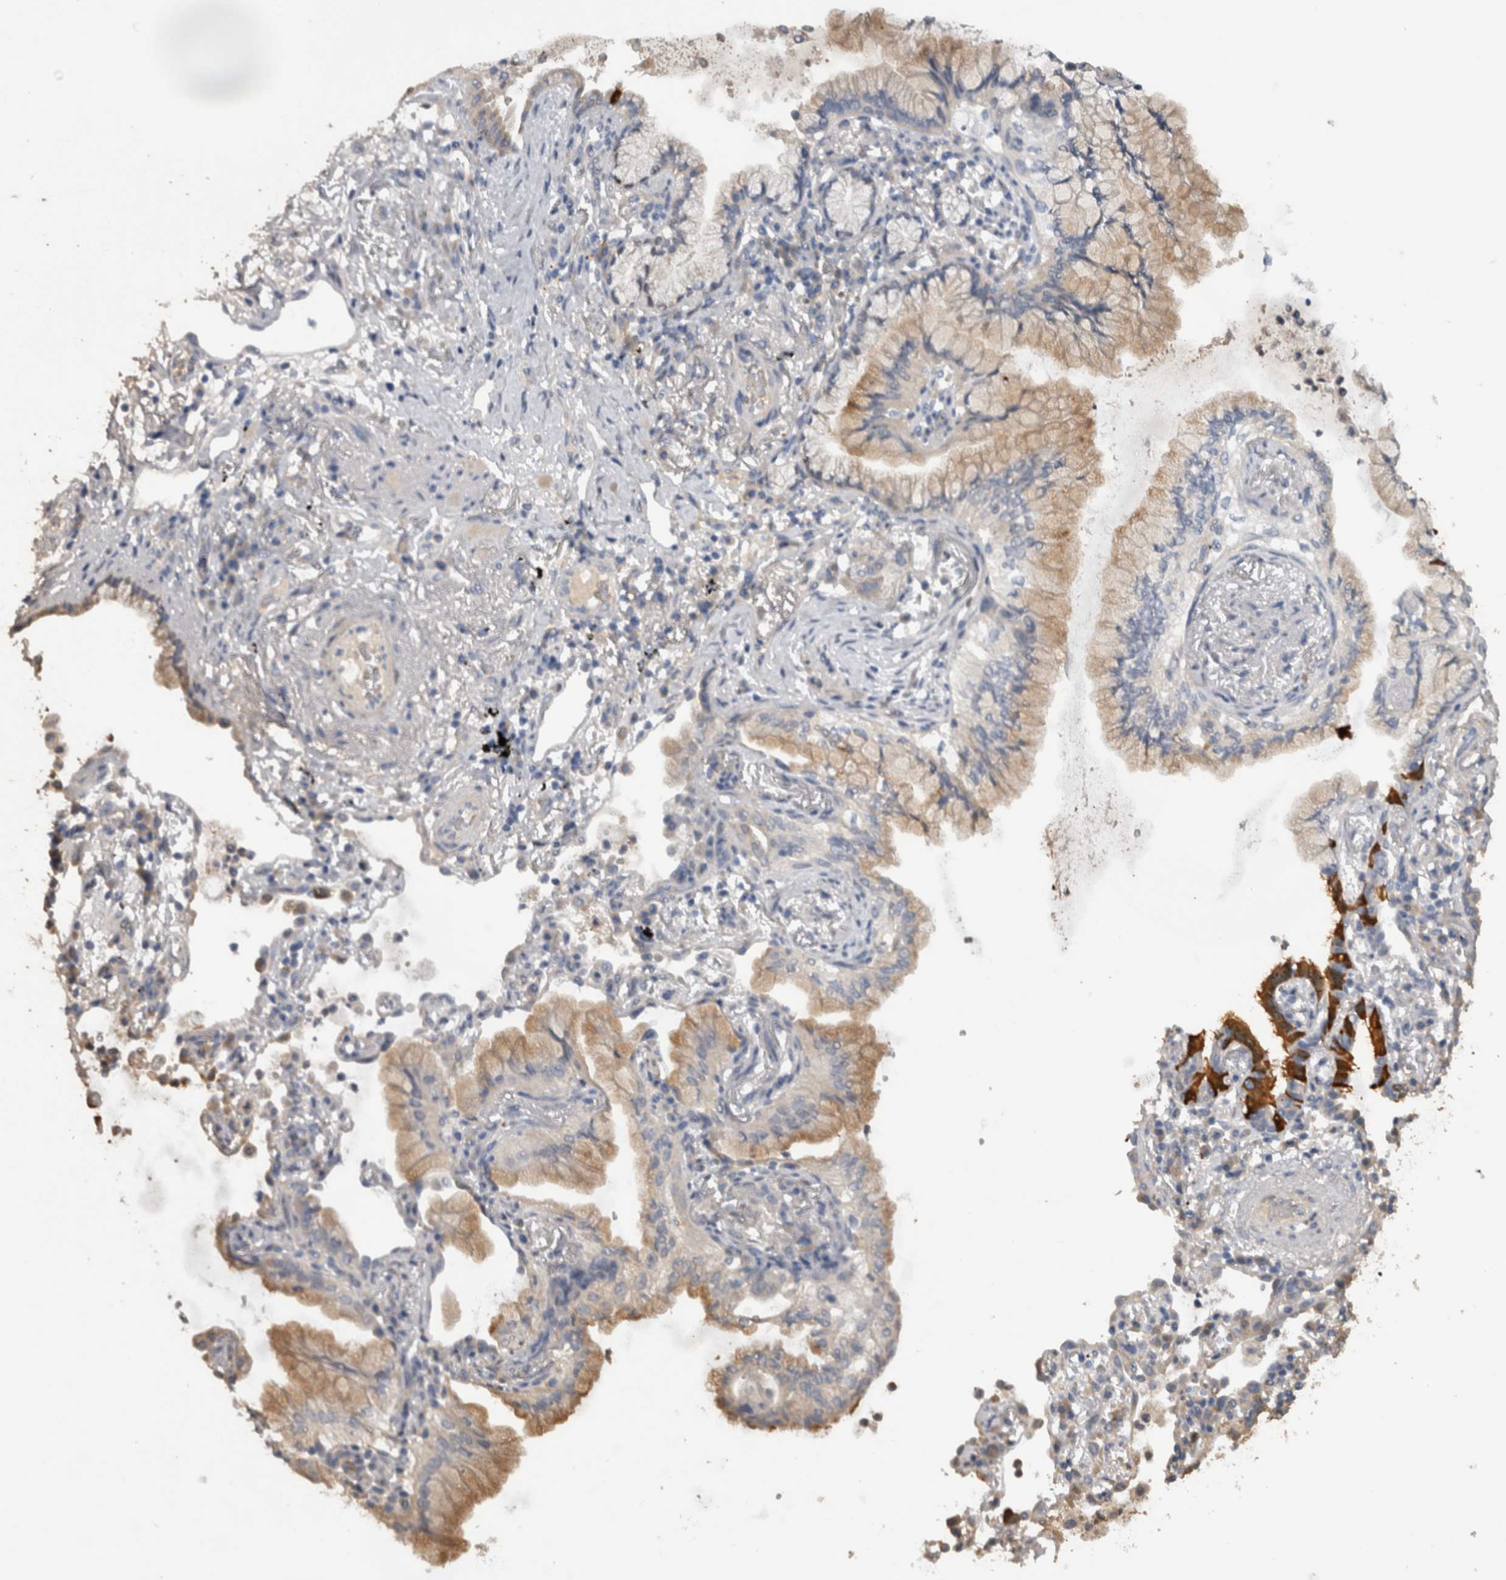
{"staining": {"intensity": "weak", "quantity": ">75%", "location": "cytoplasmic/membranous"}, "tissue": "lung cancer", "cell_type": "Tumor cells", "image_type": "cancer", "snomed": [{"axis": "morphology", "description": "Adenocarcinoma, NOS"}, {"axis": "topography", "description": "Lung"}], "caption": "IHC staining of lung adenocarcinoma, which demonstrates low levels of weak cytoplasmic/membranous staining in about >75% of tumor cells indicating weak cytoplasmic/membranous protein positivity. The staining was performed using DAB (brown) for protein detection and nuclei were counterstained in hematoxylin (blue).", "gene": "TMED7", "patient": {"sex": "female", "age": 70}}